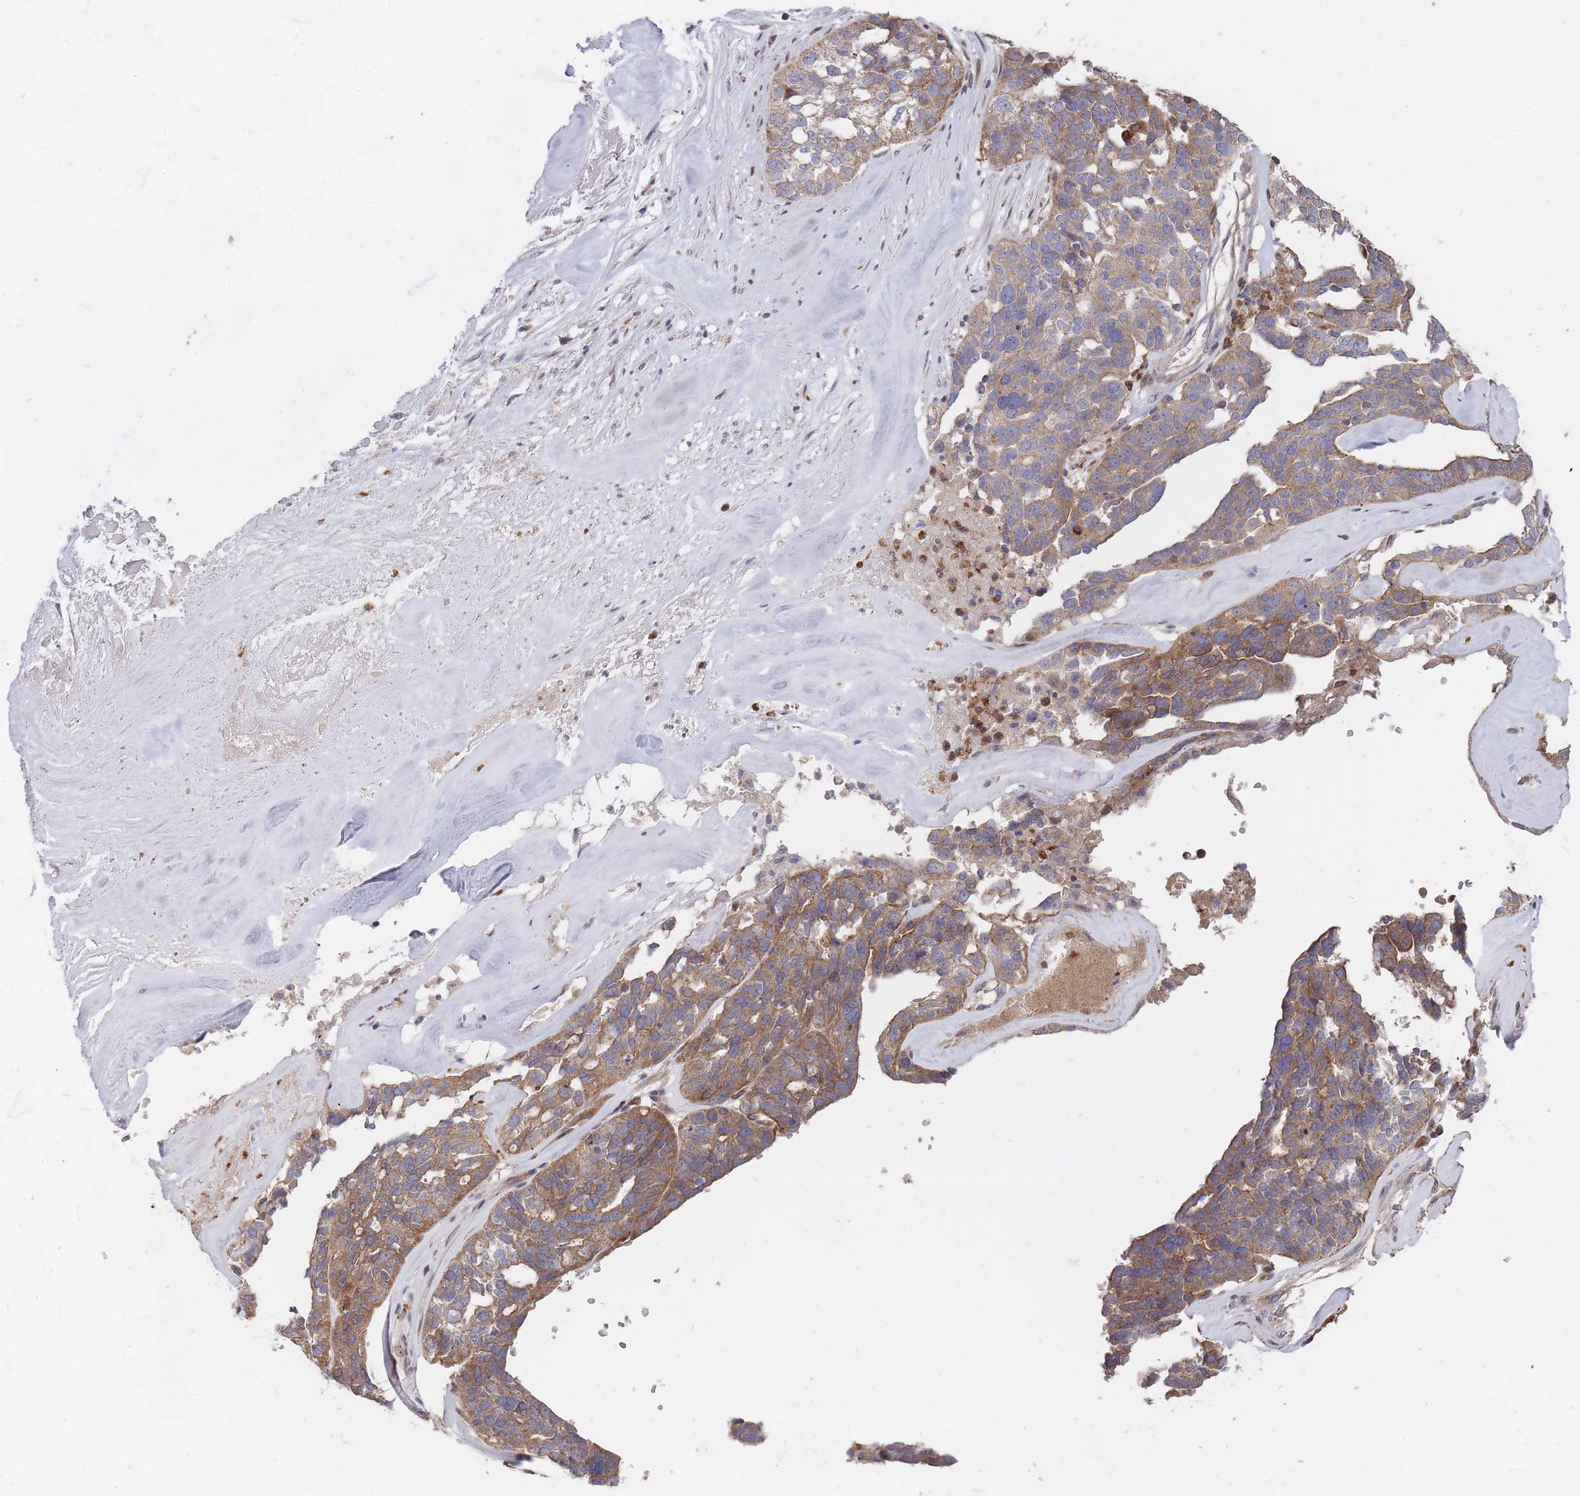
{"staining": {"intensity": "moderate", "quantity": ">75%", "location": "cytoplasmic/membranous"}, "tissue": "ovarian cancer", "cell_type": "Tumor cells", "image_type": "cancer", "snomed": [{"axis": "morphology", "description": "Cystadenocarcinoma, serous, NOS"}, {"axis": "topography", "description": "Ovary"}], "caption": "IHC staining of ovarian serous cystadenocarcinoma, which exhibits medium levels of moderate cytoplasmic/membranous staining in approximately >75% of tumor cells indicating moderate cytoplasmic/membranous protein positivity. The staining was performed using DAB (brown) for protein detection and nuclei were counterstained in hematoxylin (blue).", "gene": "THSD7B", "patient": {"sex": "female", "age": 59}}